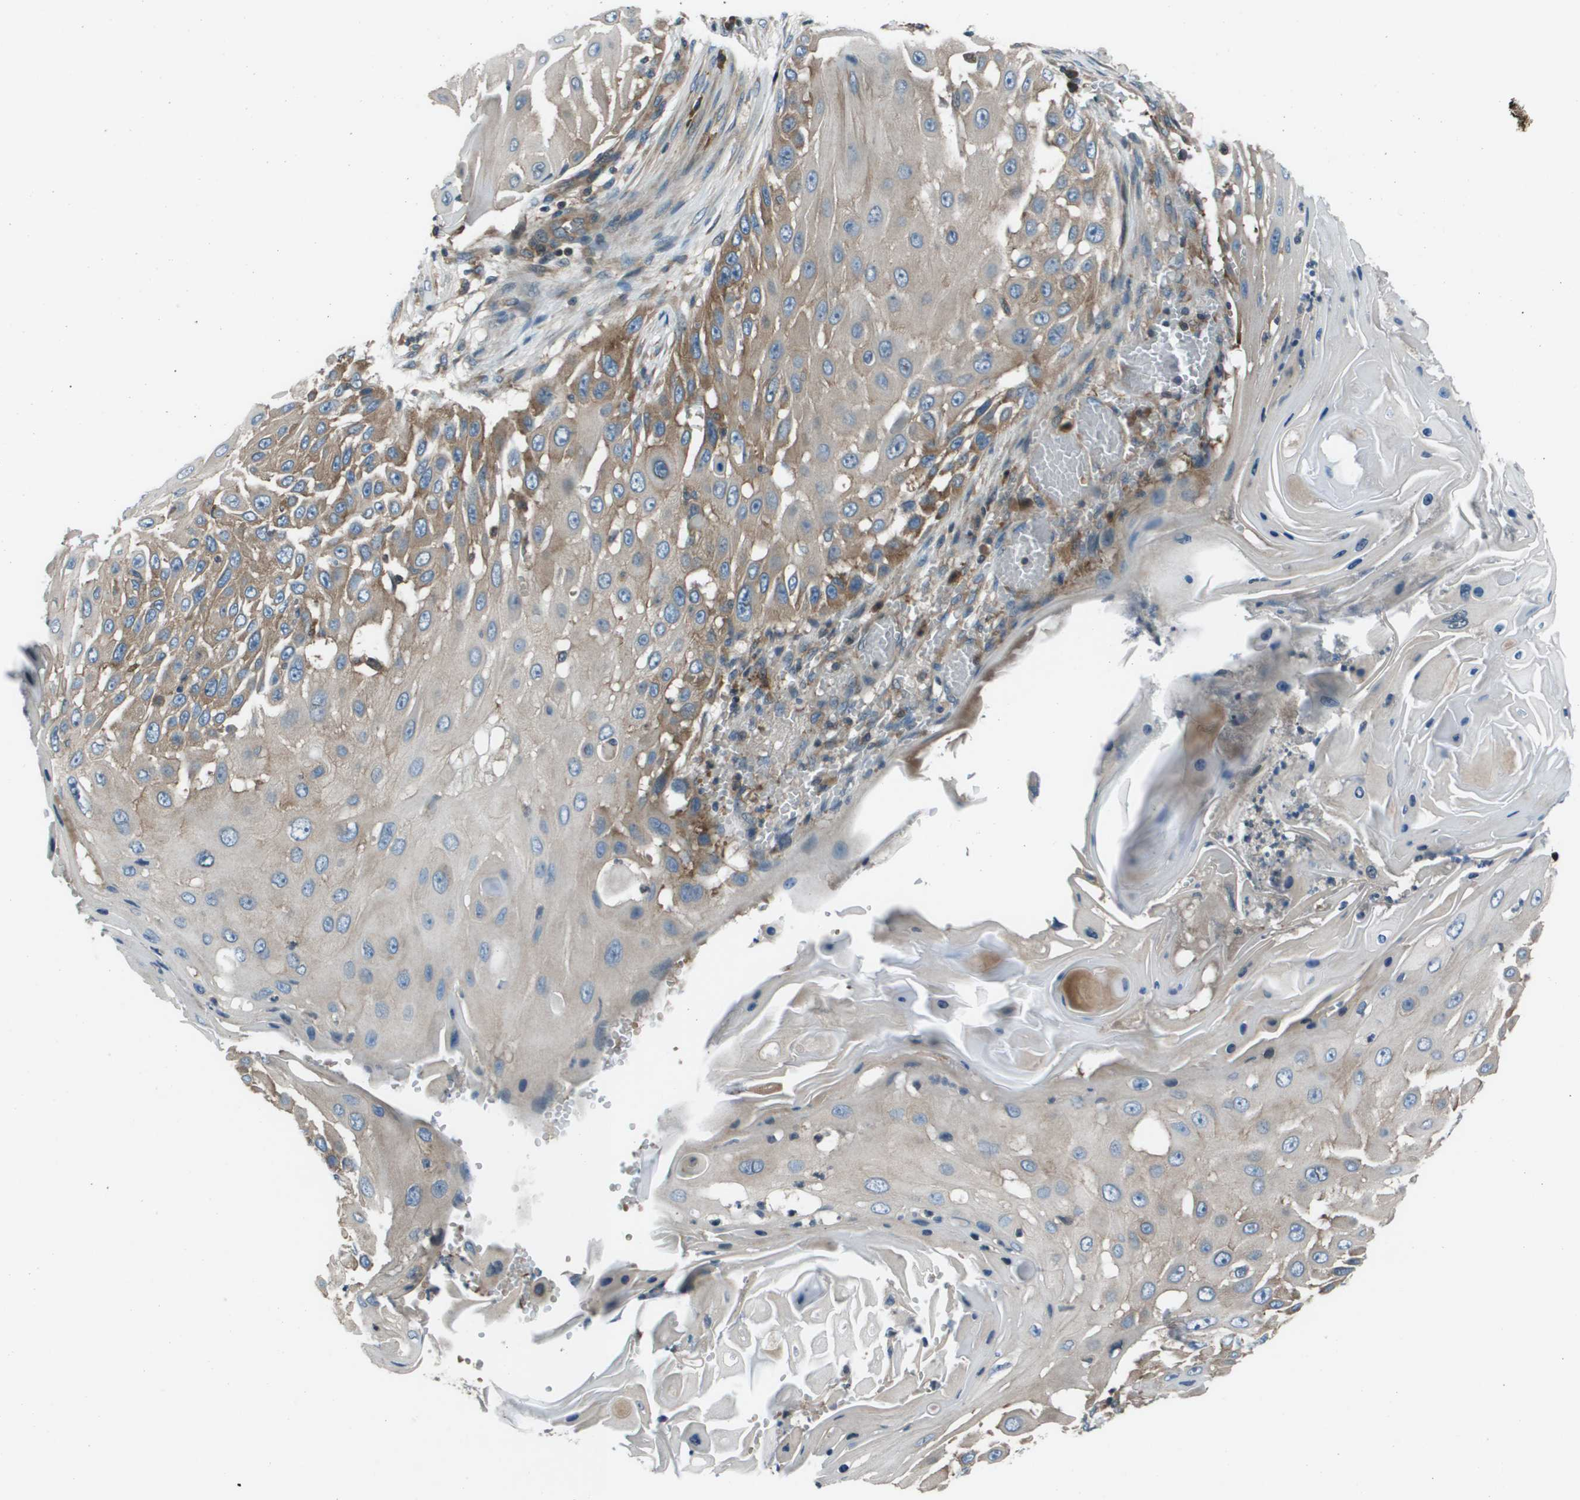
{"staining": {"intensity": "moderate", "quantity": "25%-75%", "location": "cytoplasmic/membranous"}, "tissue": "skin cancer", "cell_type": "Tumor cells", "image_type": "cancer", "snomed": [{"axis": "morphology", "description": "Squamous cell carcinoma, NOS"}, {"axis": "topography", "description": "Skin"}], "caption": "Skin cancer stained with a protein marker shows moderate staining in tumor cells.", "gene": "EIF3B", "patient": {"sex": "female", "age": 44}}